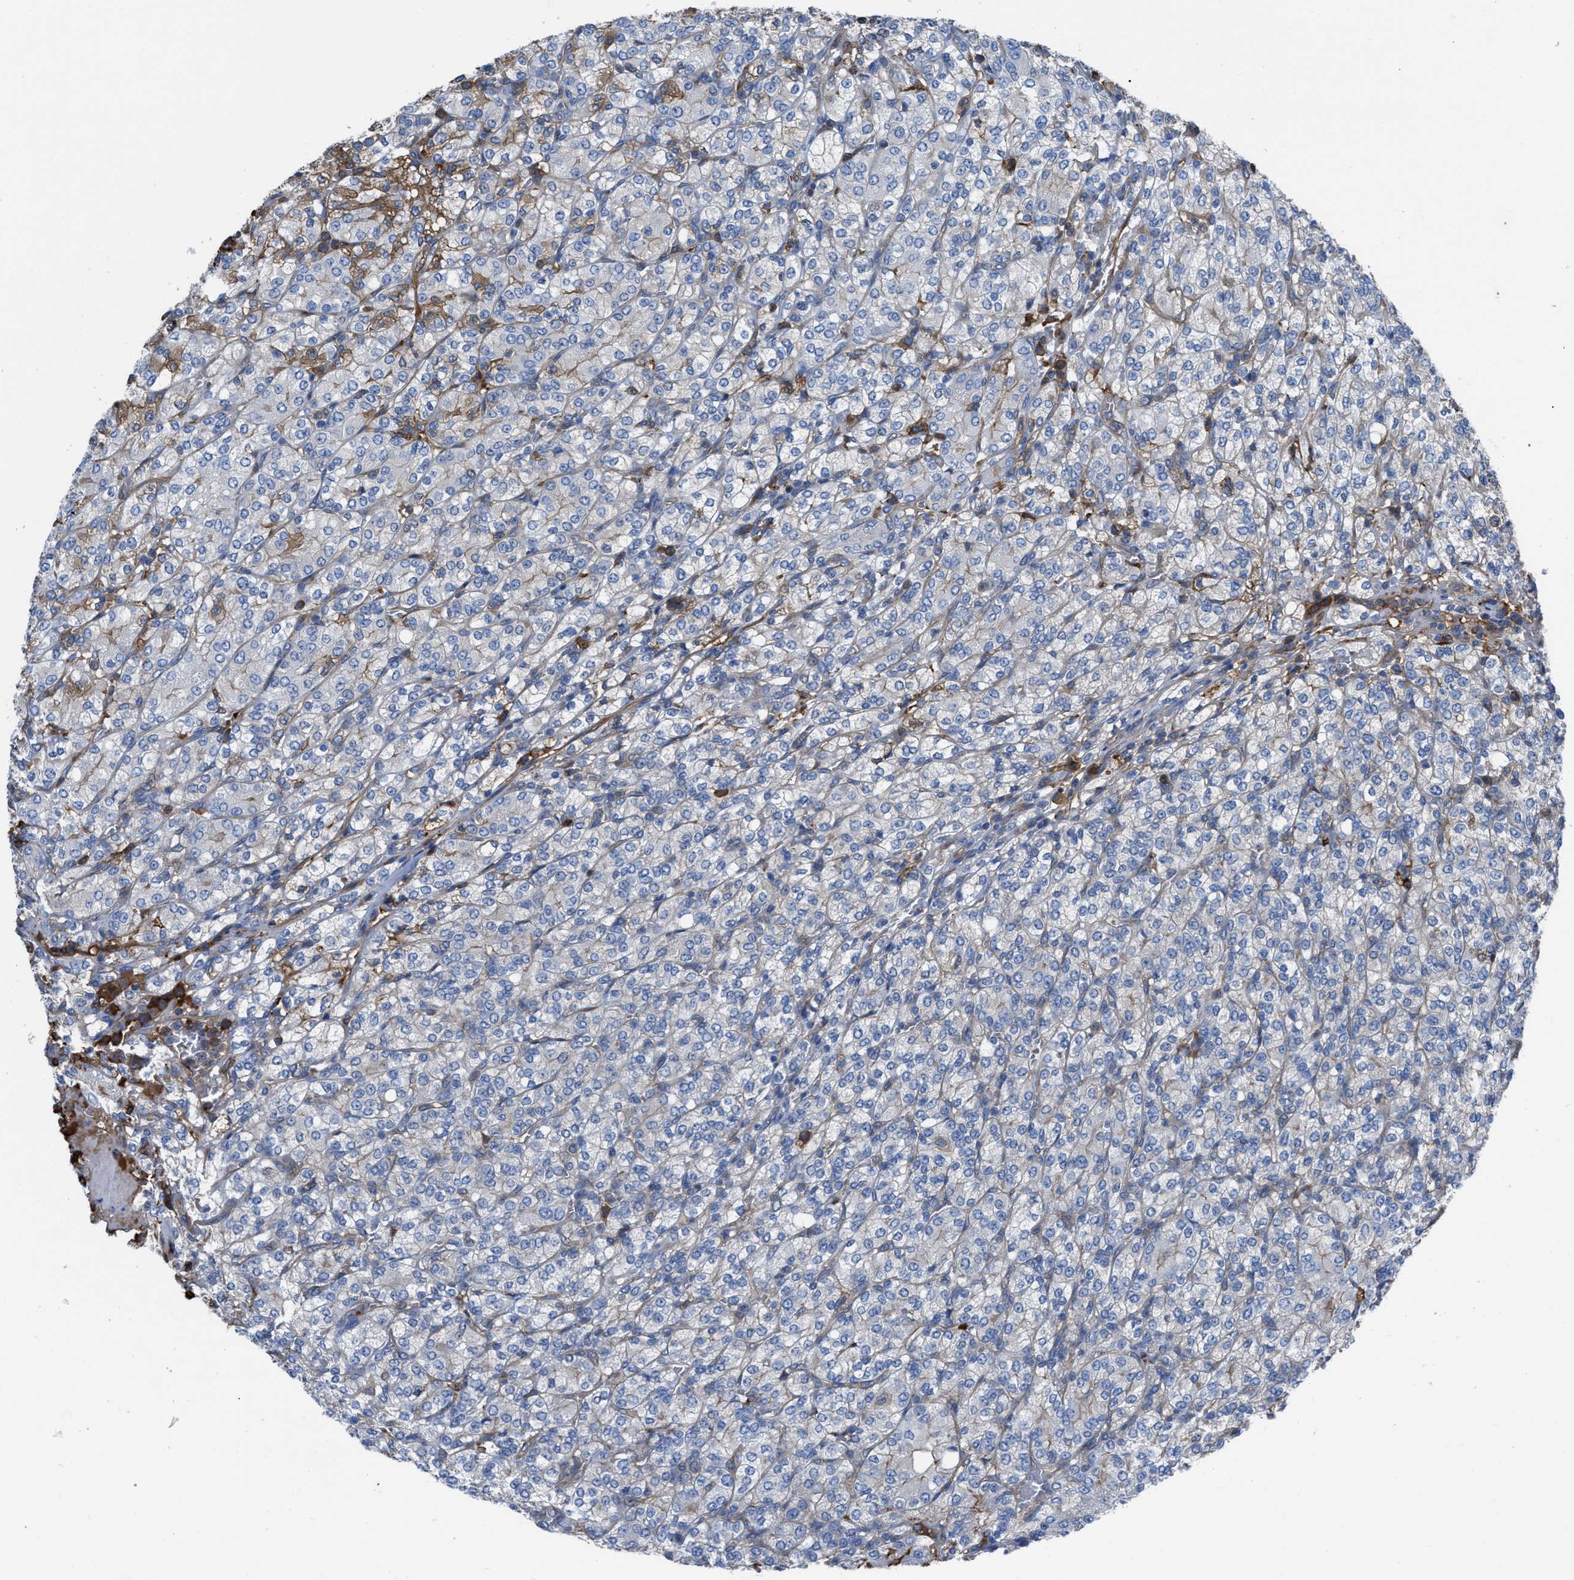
{"staining": {"intensity": "weak", "quantity": "<25%", "location": "cytoplasmic/membranous"}, "tissue": "renal cancer", "cell_type": "Tumor cells", "image_type": "cancer", "snomed": [{"axis": "morphology", "description": "Adenocarcinoma, NOS"}, {"axis": "topography", "description": "Kidney"}], "caption": "Immunohistochemical staining of human renal cancer (adenocarcinoma) exhibits no significant expression in tumor cells.", "gene": "TRIOBP", "patient": {"sex": "male", "age": 77}}